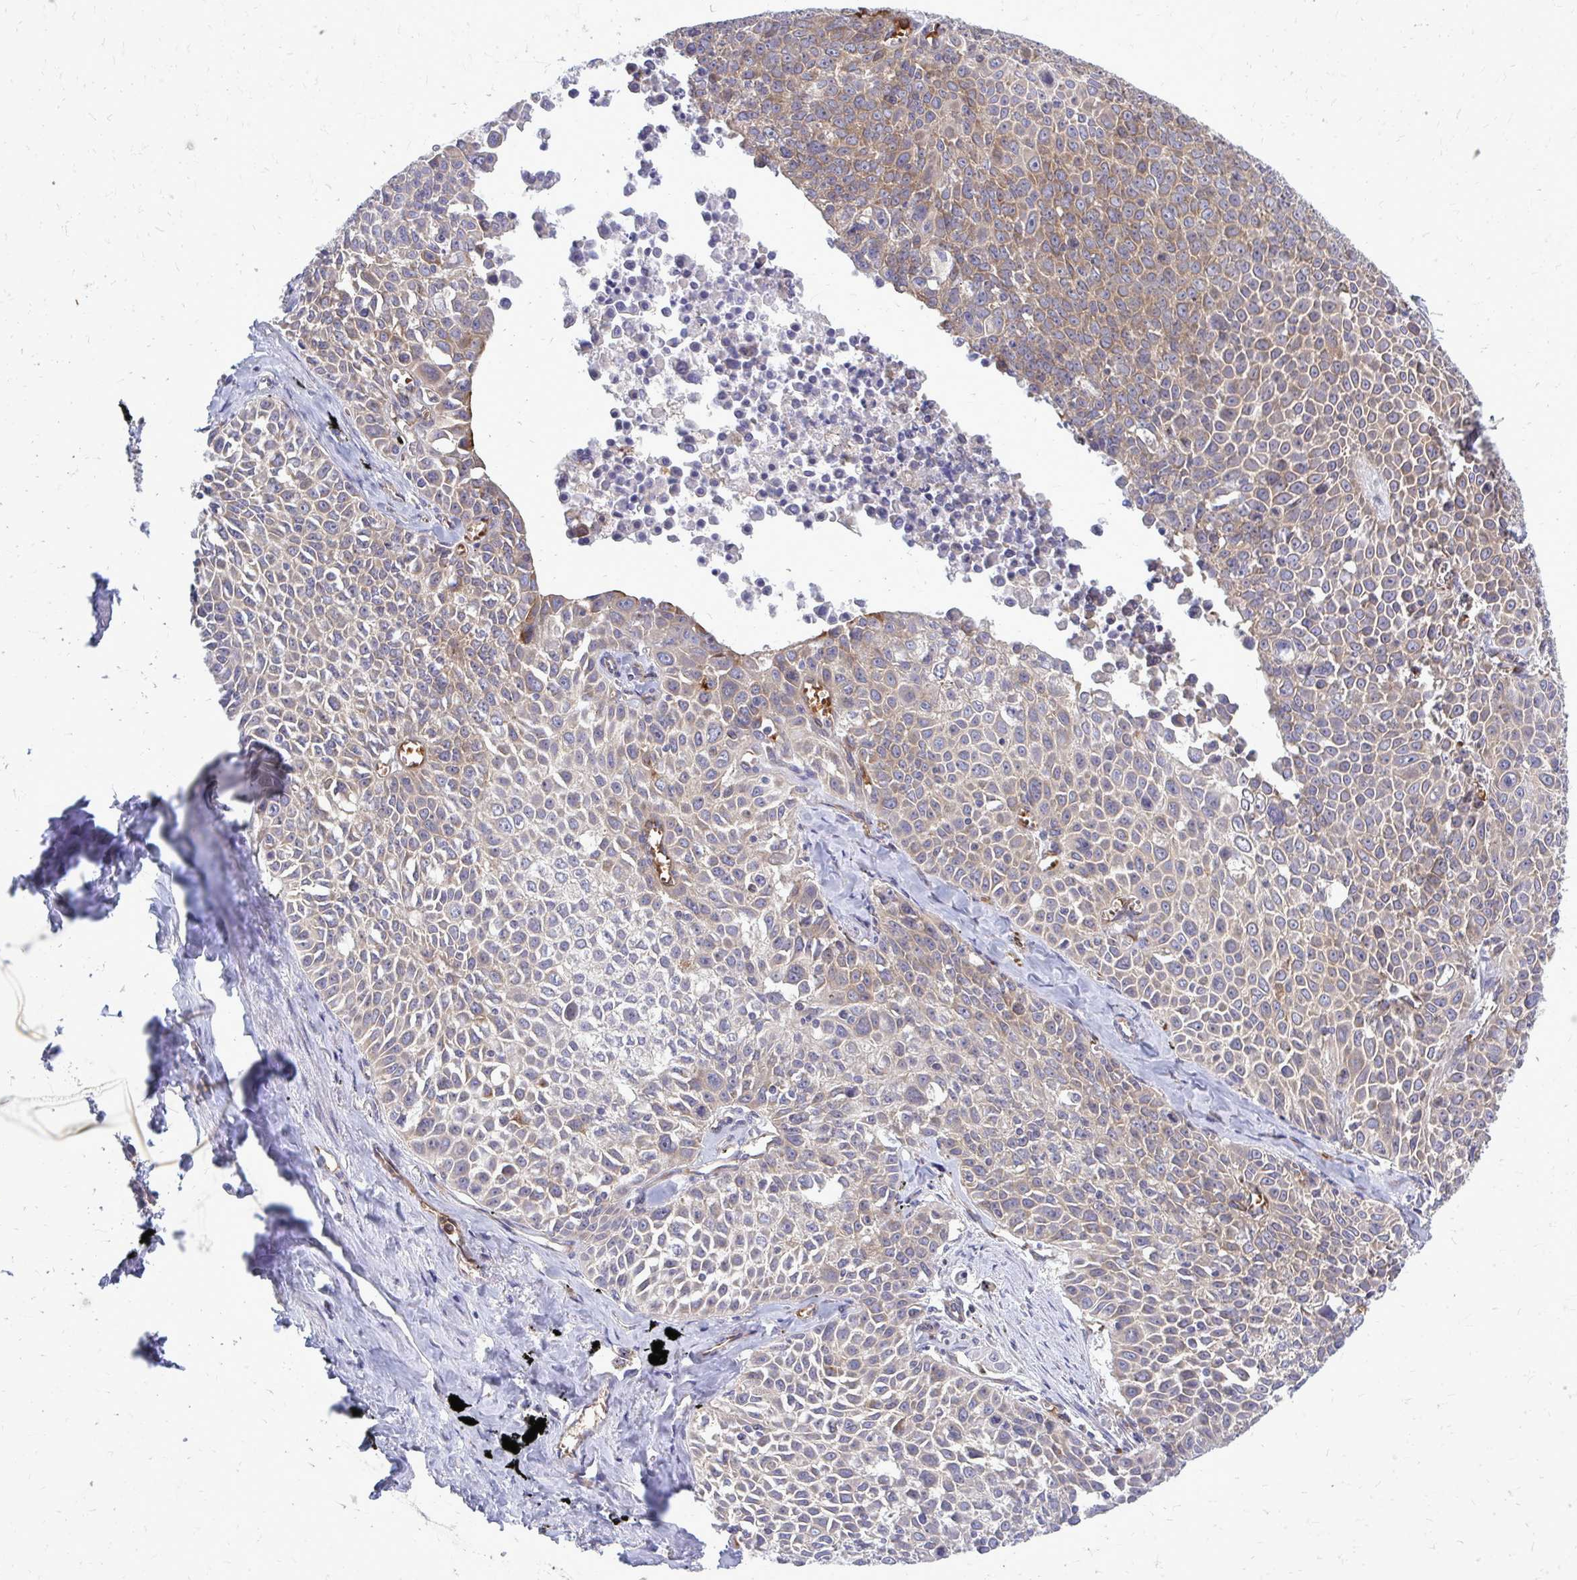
{"staining": {"intensity": "moderate", "quantity": "25%-75%", "location": "cytoplasmic/membranous"}, "tissue": "lung cancer", "cell_type": "Tumor cells", "image_type": "cancer", "snomed": [{"axis": "morphology", "description": "Squamous cell carcinoma, NOS"}, {"axis": "morphology", "description": "Squamous cell carcinoma, metastatic, NOS"}, {"axis": "topography", "description": "Lymph node"}, {"axis": "topography", "description": "Lung"}], "caption": "Lung cancer stained with immunohistochemistry displays moderate cytoplasmic/membranous expression in approximately 25%-75% of tumor cells.", "gene": "PDK4", "patient": {"sex": "female", "age": 62}}